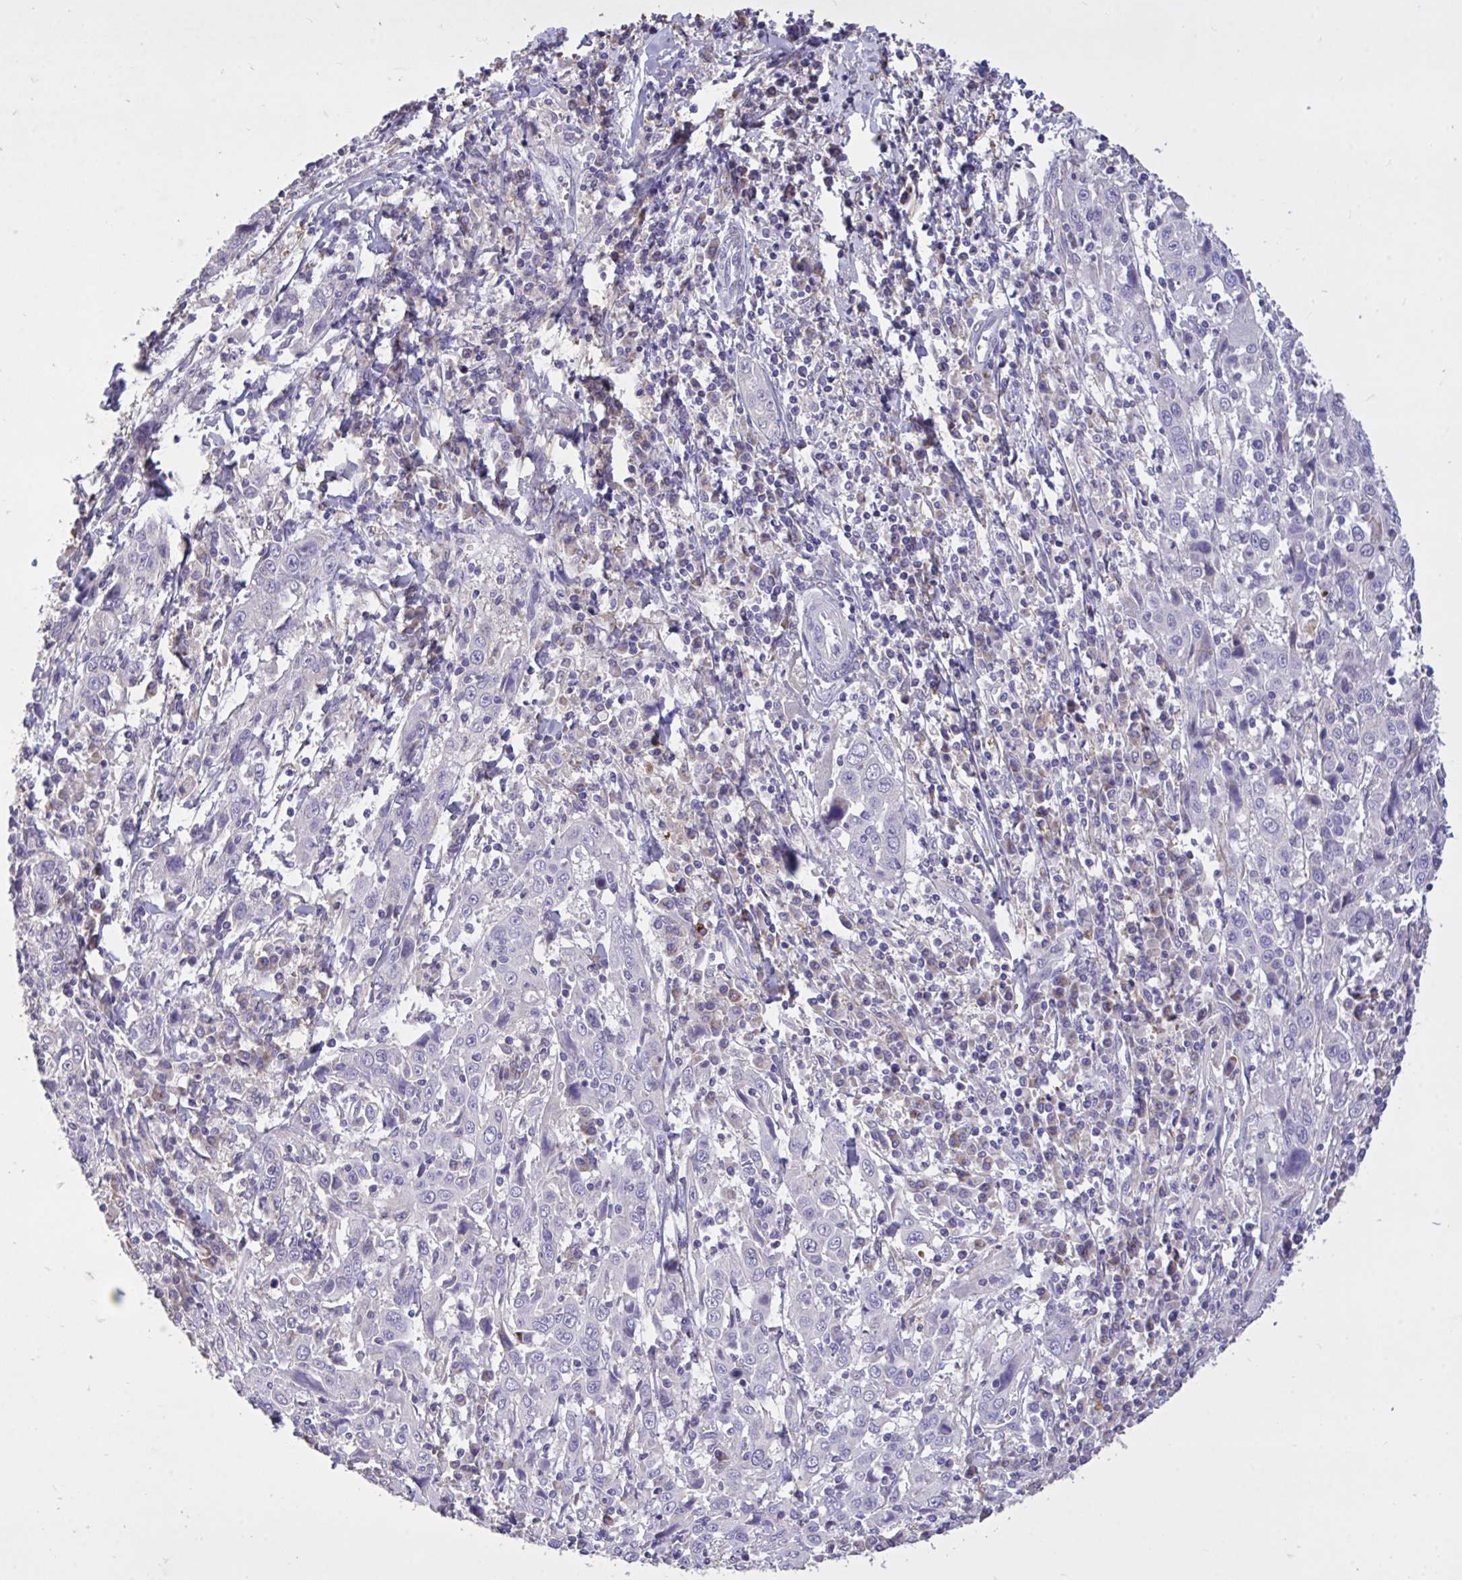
{"staining": {"intensity": "negative", "quantity": "none", "location": "none"}, "tissue": "cervical cancer", "cell_type": "Tumor cells", "image_type": "cancer", "snomed": [{"axis": "morphology", "description": "Squamous cell carcinoma, NOS"}, {"axis": "topography", "description": "Cervix"}], "caption": "Immunohistochemical staining of cervical squamous cell carcinoma exhibits no significant positivity in tumor cells. (Stains: DAB immunohistochemistry (IHC) with hematoxylin counter stain, Microscopy: brightfield microscopy at high magnification).", "gene": "MPC2", "patient": {"sex": "female", "age": 46}}